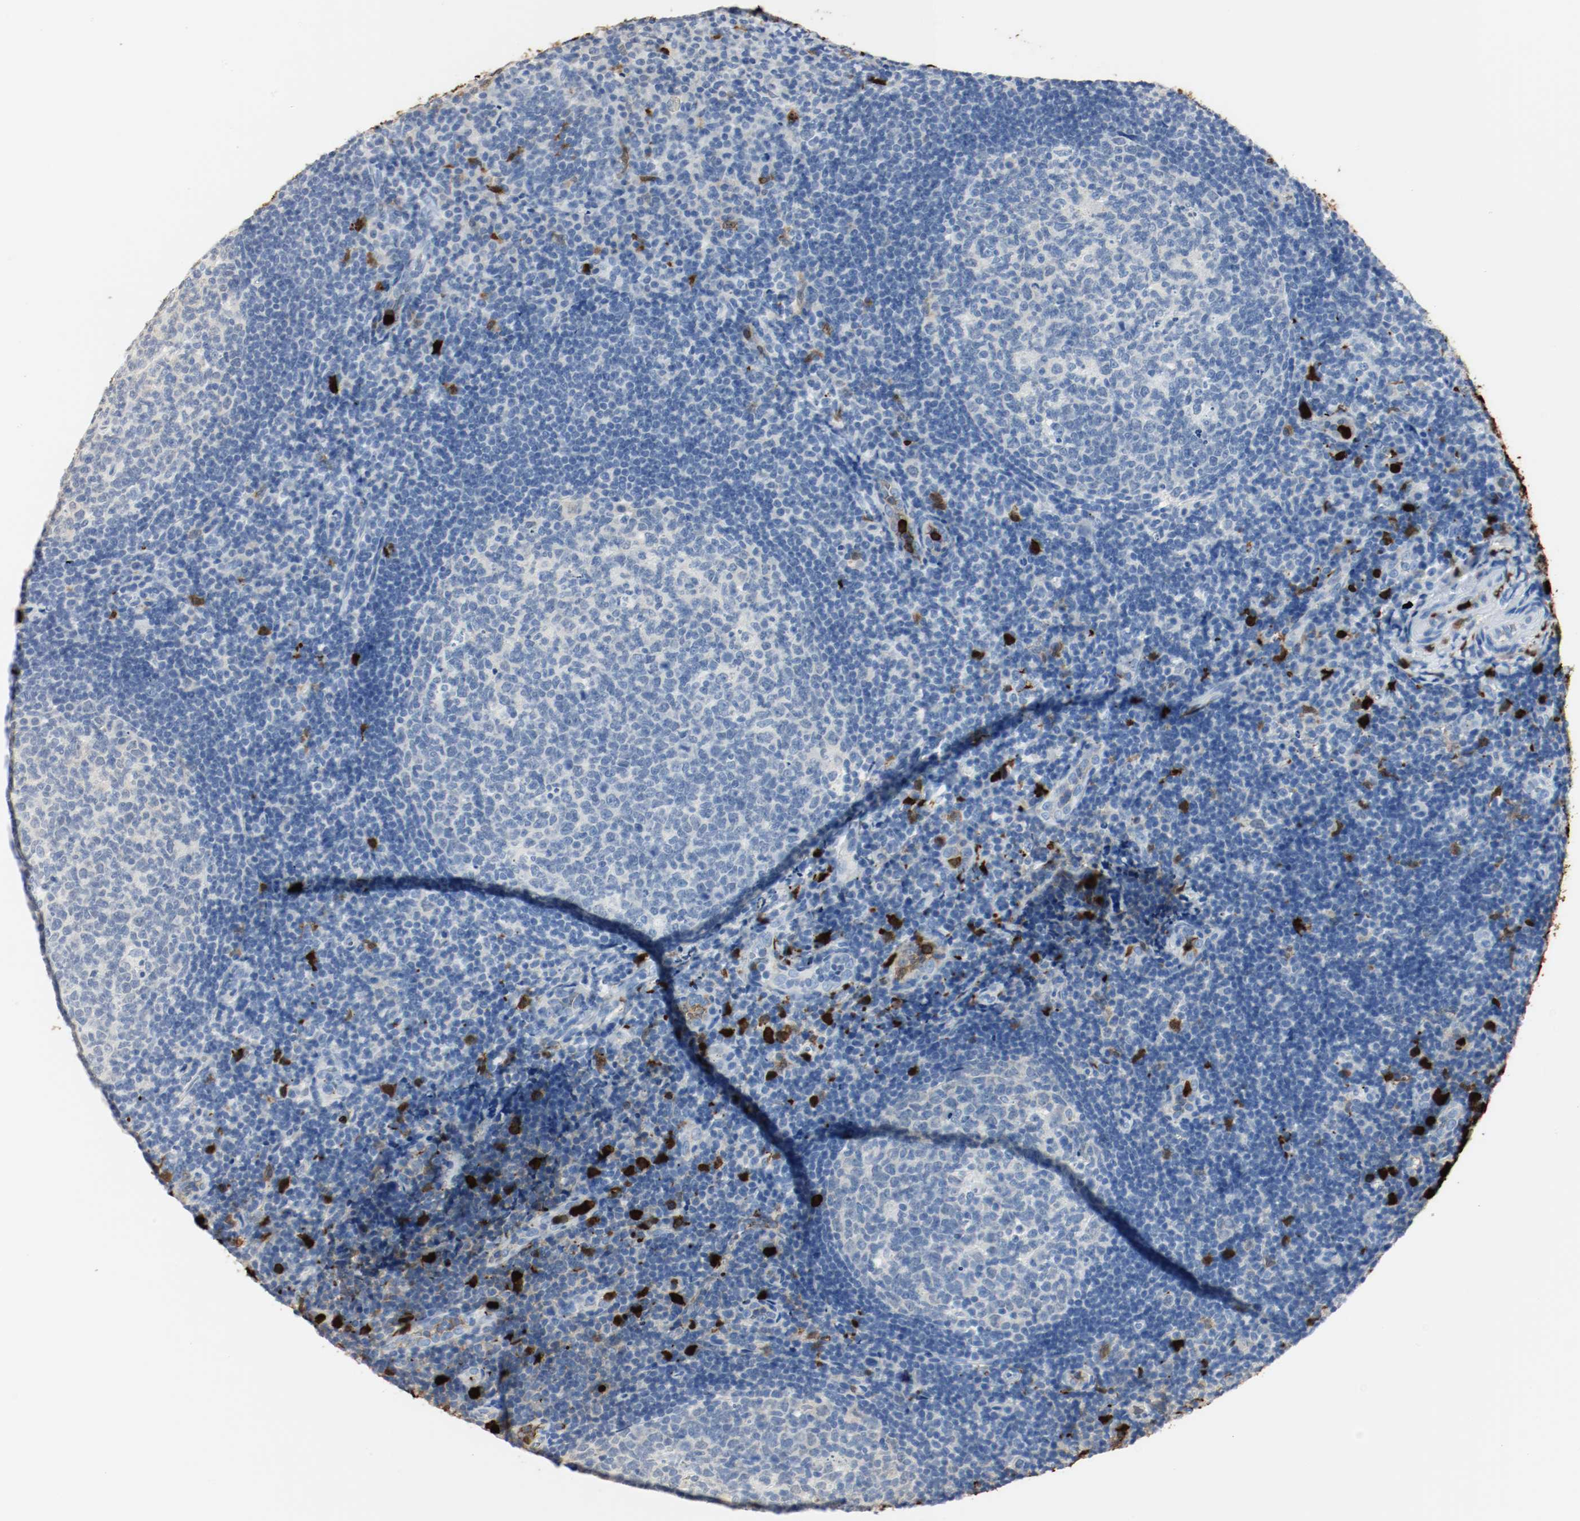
{"staining": {"intensity": "negative", "quantity": "none", "location": "none"}, "tissue": "tonsil", "cell_type": "Germinal center cells", "image_type": "normal", "snomed": [{"axis": "morphology", "description": "Normal tissue, NOS"}, {"axis": "topography", "description": "Tonsil"}], "caption": "Protein analysis of benign tonsil demonstrates no significant positivity in germinal center cells. Nuclei are stained in blue.", "gene": "S100A9", "patient": {"sex": "female", "age": 40}}